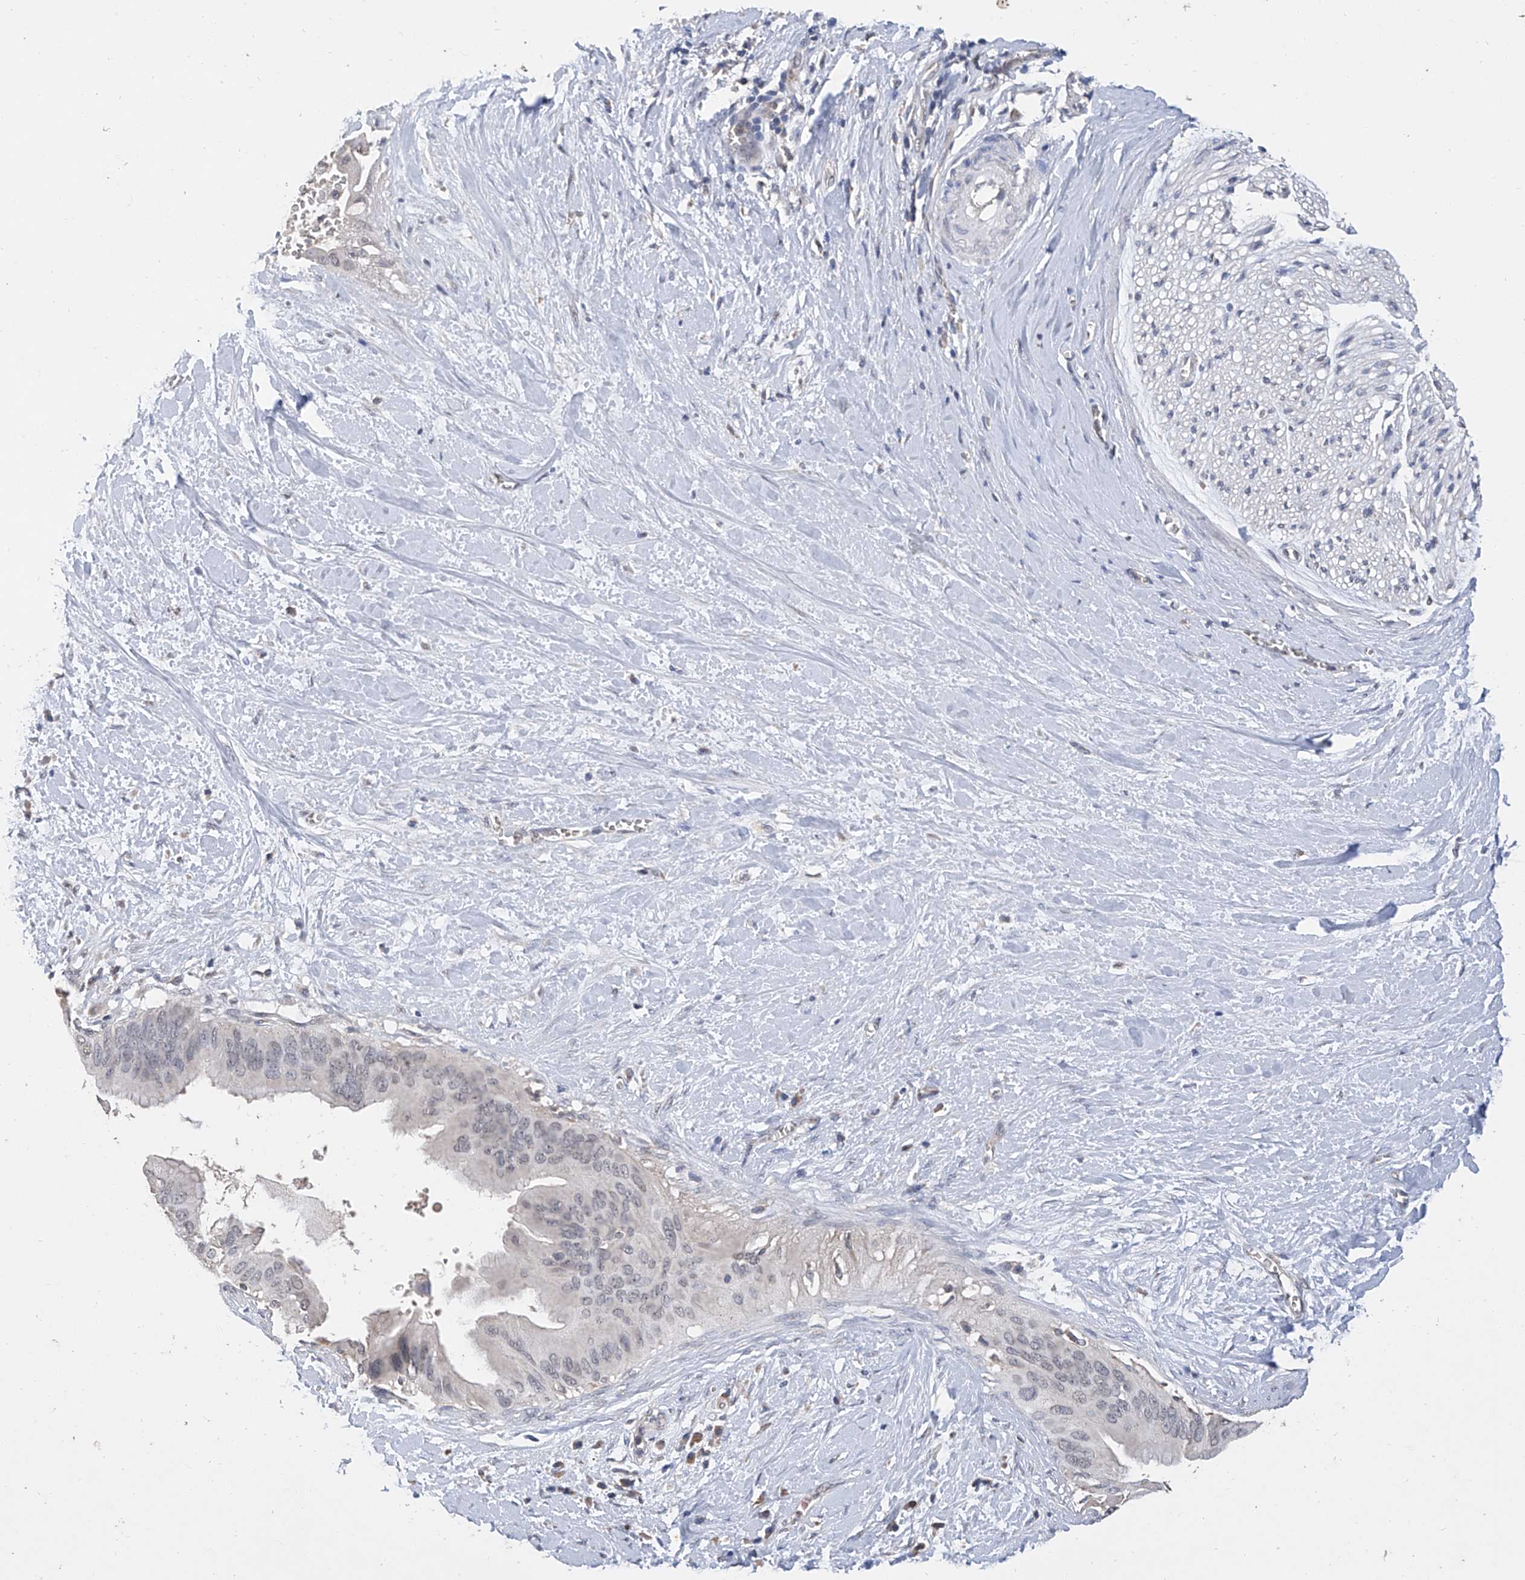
{"staining": {"intensity": "negative", "quantity": "none", "location": "none"}, "tissue": "pancreatic cancer", "cell_type": "Tumor cells", "image_type": "cancer", "snomed": [{"axis": "morphology", "description": "Adenocarcinoma, NOS"}, {"axis": "topography", "description": "Pancreas"}], "caption": "Pancreatic adenocarcinoma was stained to show a protein in brown. There is no significant staining in tumor cells.", "gene": "GPT", "patient": {"sex": "male", "age": 55}}